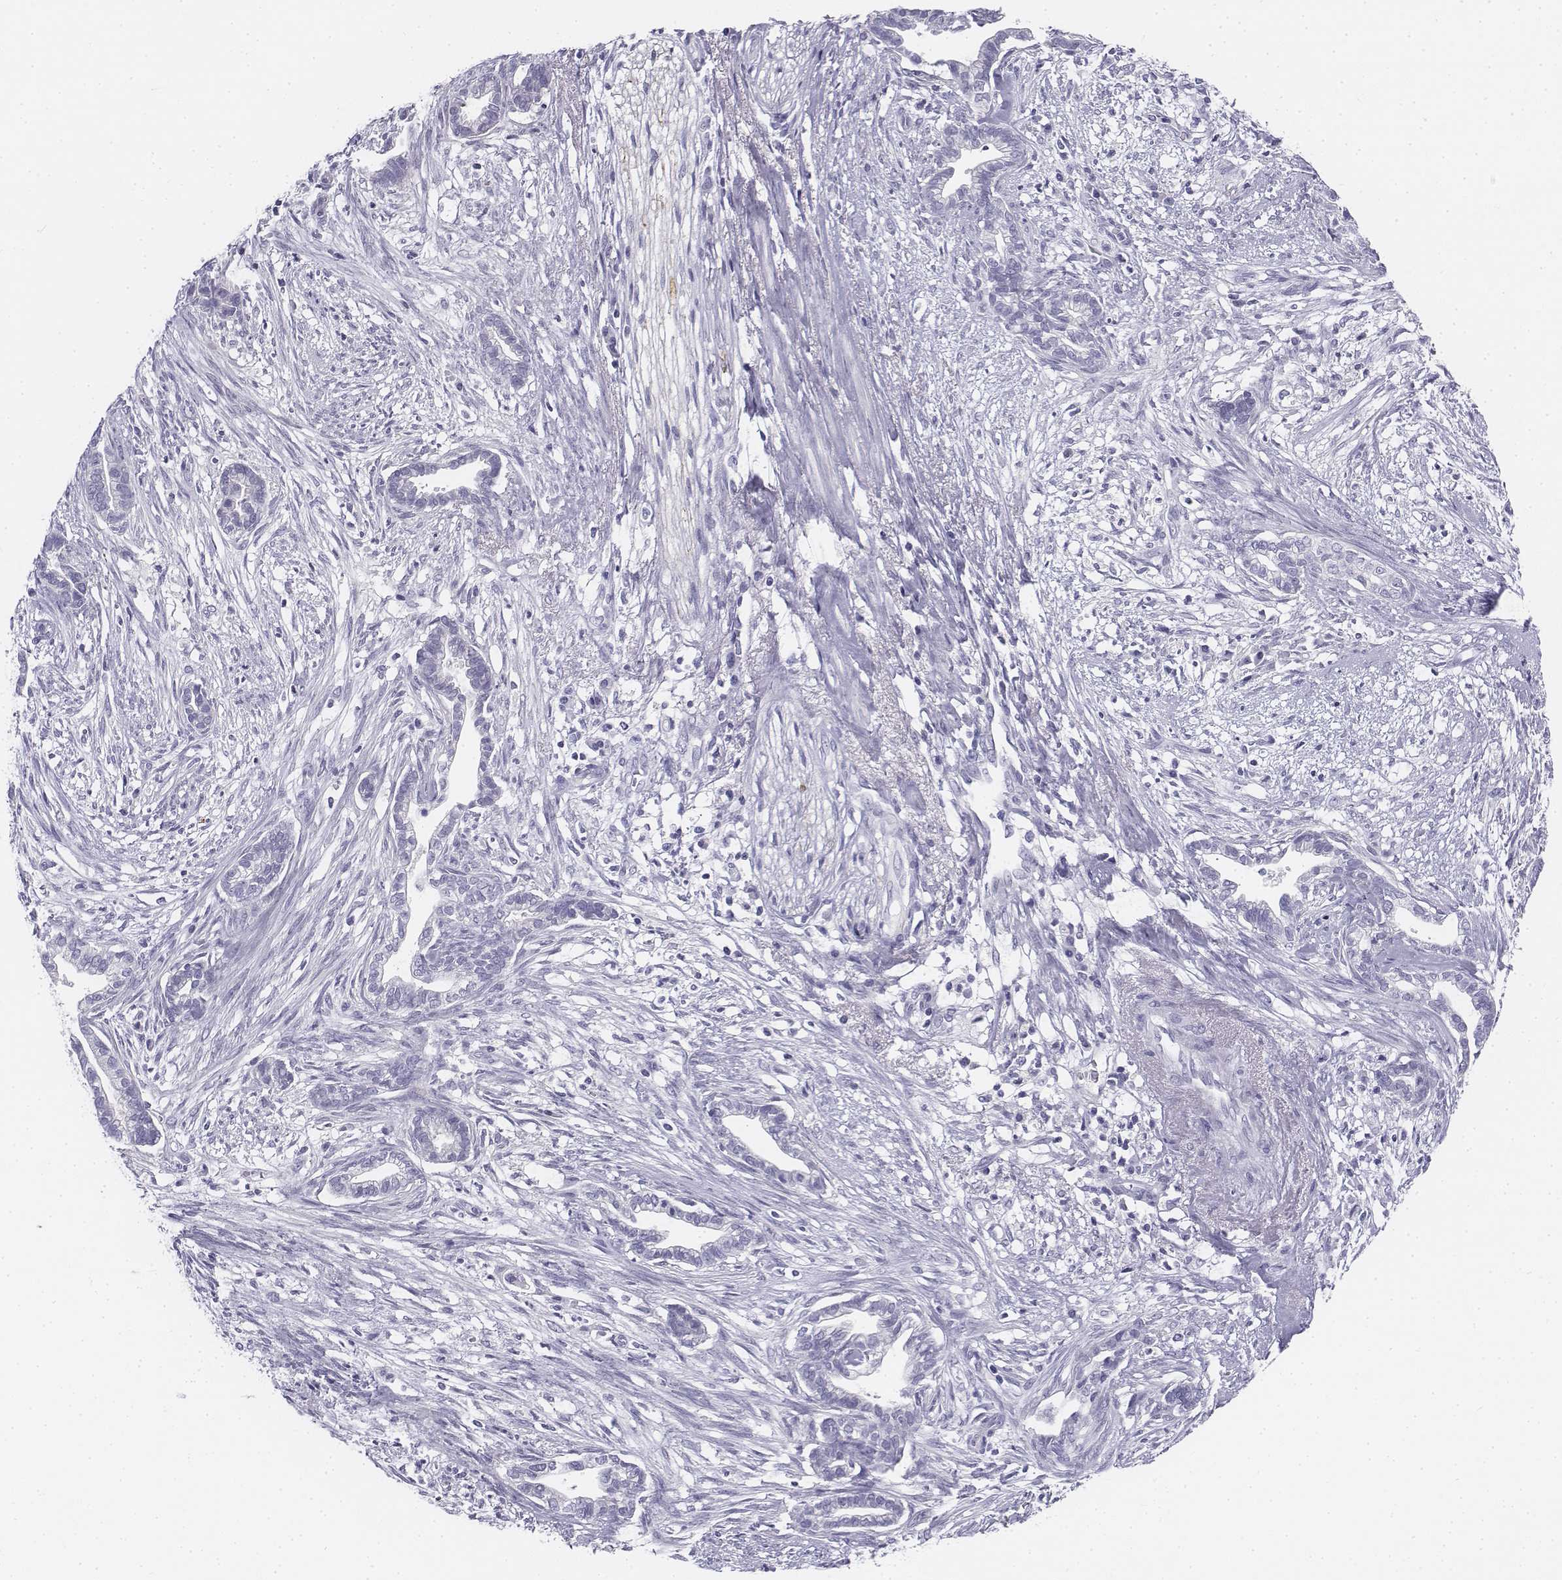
{"staining": {"intensity": "negative", "quantity": "none", "location": "none"}, "tissue": "cervical cancer", "cell_type": "Tumor cells", "image_type": "cancer", "snomed": [{"axis": "morphology", "description": "Adenocarcinoma, NOS"}, {"axis": "topography", "description": "Cervix"}], "caption": "Cervical cancer was stained to show a protein in brown. There is no significant positivity in tumor cells. The staining is performed using DAB brown chromogen with nuclei counter-stained in using hematoxylin.", "gene": "TH", "patient": {"sex": "female", "age": 62}}